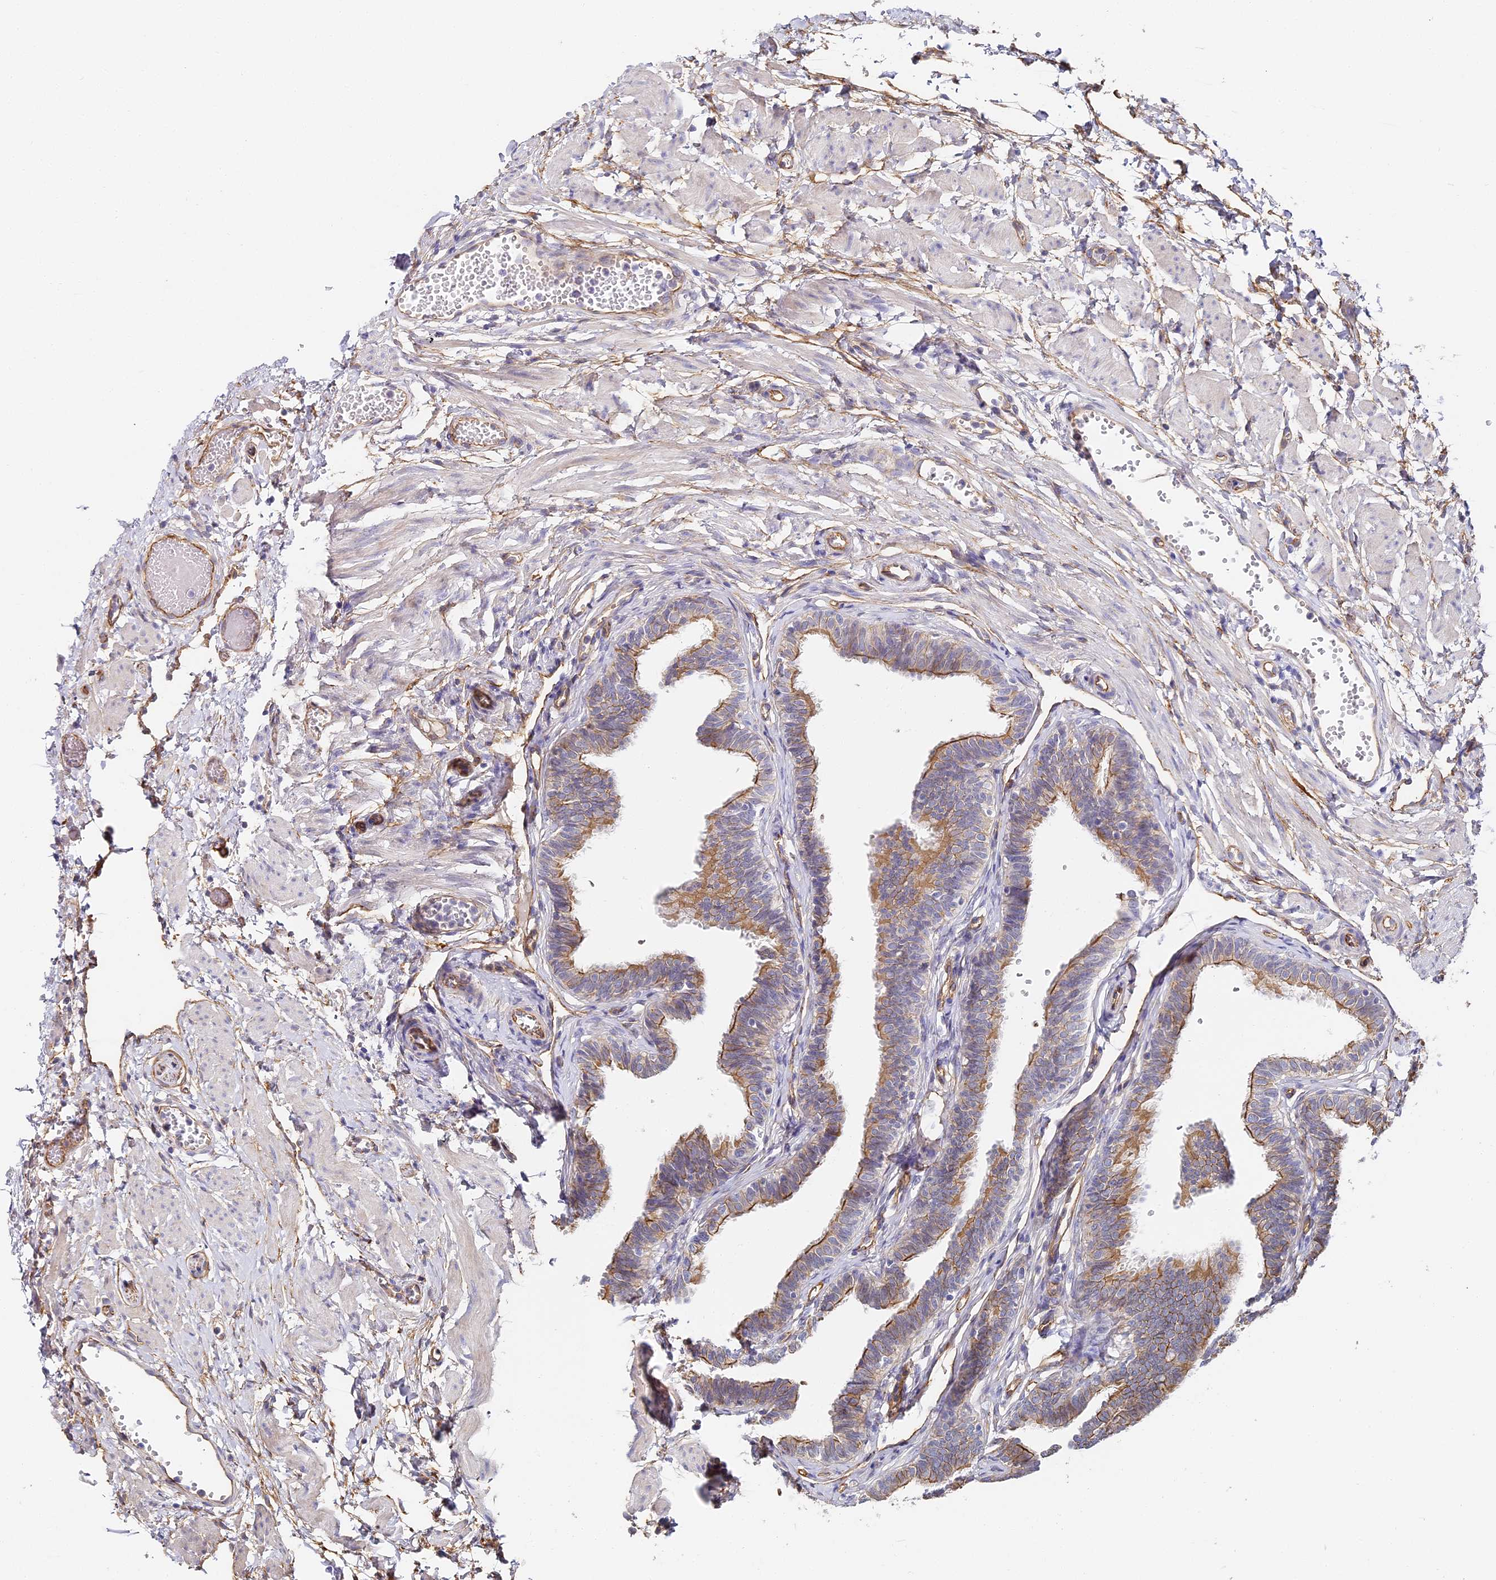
{"staining": {"intensity": "moderate", "quantity": "25%-75%", "location": "cytoplasmic/membranous"}, "tissue": "fallopian tube", "cell_type": "Glandular cells", "image_type": "normal", "snomed": [{"axis": "morphology", "description": "Normal tissue, NOS"}, {"axis": "topography", "description": "Fallopian tube"}, {"axis": "topography", "description": "Ovary"}], "caption": "Immunohistochemistry (DAB (3,3'-diaminobenzidine)) staining of unremarkable human fallopian tube displays moderate cytoplasmic/membranous protein staining in approximately 25%-75% of glandular cells.", "gene": "CCDC30", "patient": {"sex": "female", "age": 23}}